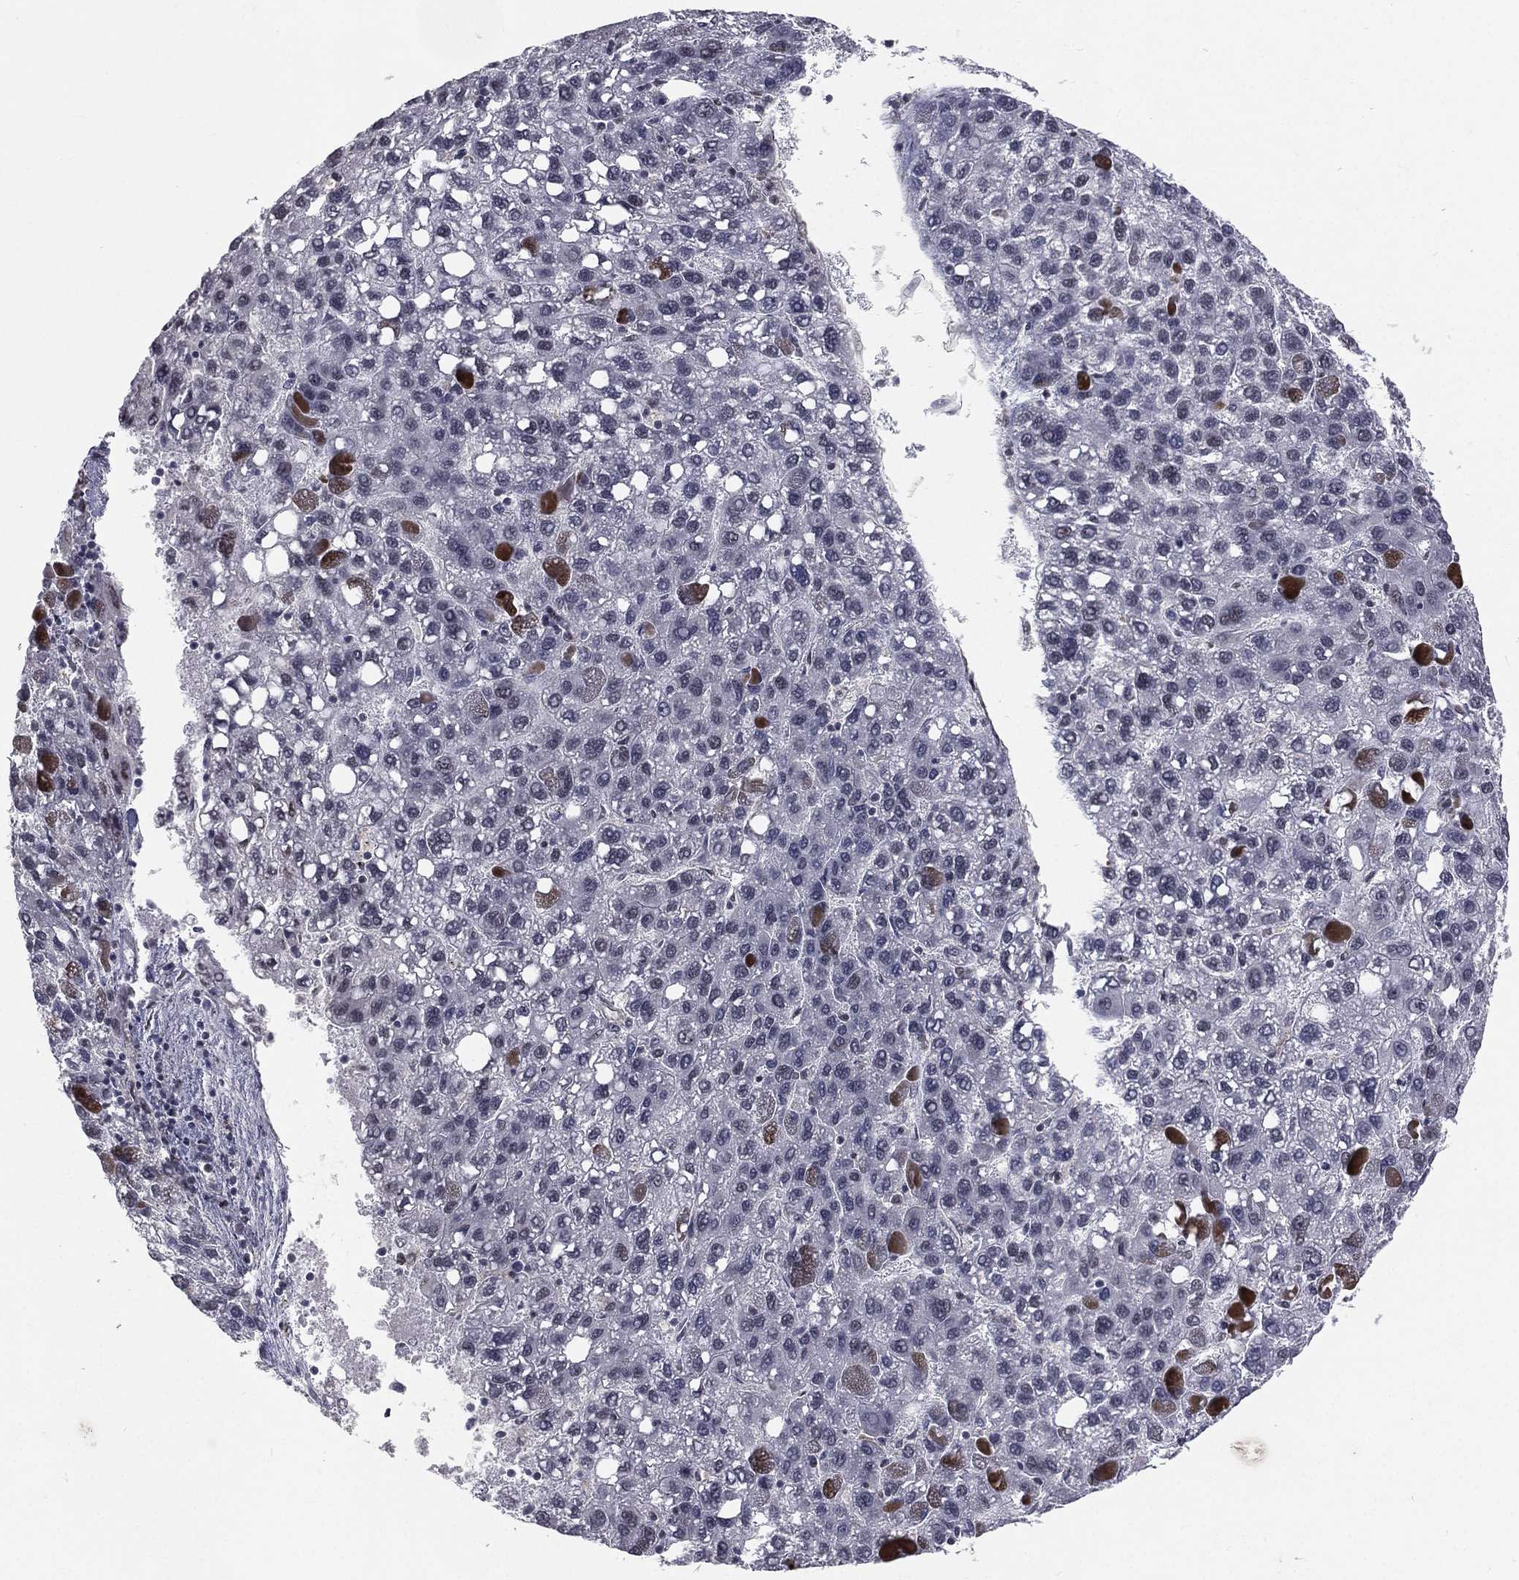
{"staining": {"intensity": "negative", "quantity": "none", "location": "none"}, "tissue": "liver cancer", "cell_type": "Tumor cells", "image_type": "cancer", "snomed": [{"axis": "morphology", "description": "Carcinoma, Hepatocellular, NOS"}, {"axis": "topography", "description": "Liver"}], "caption": "A high-resolution micrograph shows immunohistochemistry (IHC) staining of liver cancer, which demonstrates no significant positivity in tumor cells.", "gene": "MORC2", "patient": {"sex": "female", "age": 82}}